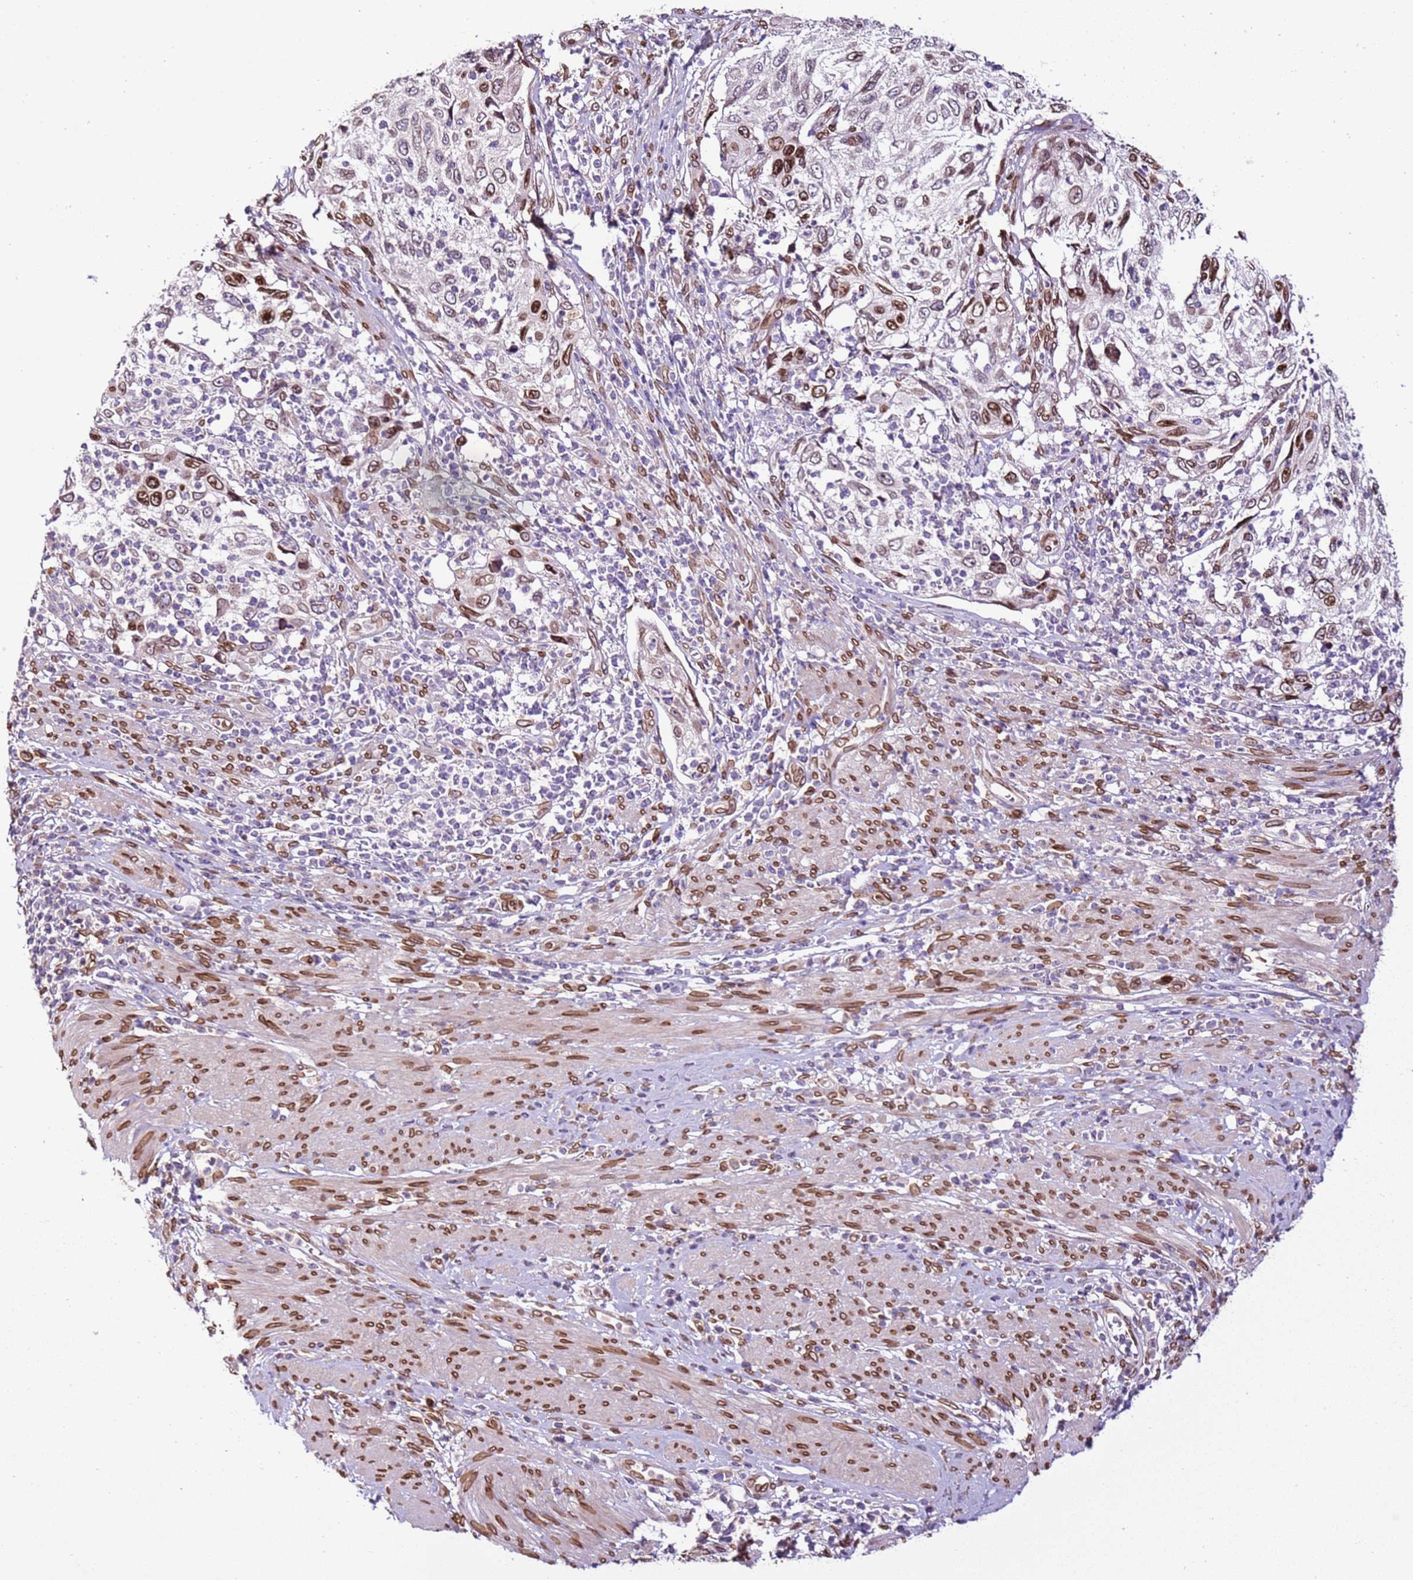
{"staining": {"intensity": "moderate", "quantity": "<25%", "location": "cytoplasmic/membranous,nuclear"}, "tissue": "cervical cancer", "cell_type": "Tumor cells", "image_type": "cancer", "snomed": [{"axis": "morphology", "description": "Squamous cell carcinoma, NOS"}, {"axis": "topography", "description": "Cervix"}], "caption": "Cervical cancer stained for a protein reveals moderate cytoplasmic/membranous and nuclear positivity in tumor cells. (DAB (3,3'-diaminobenzidine) IHC, brown staining for protein, blue staining for nuclei).", "gene": "TMEM47", "patient": {"sex": "female", "age": 70}}